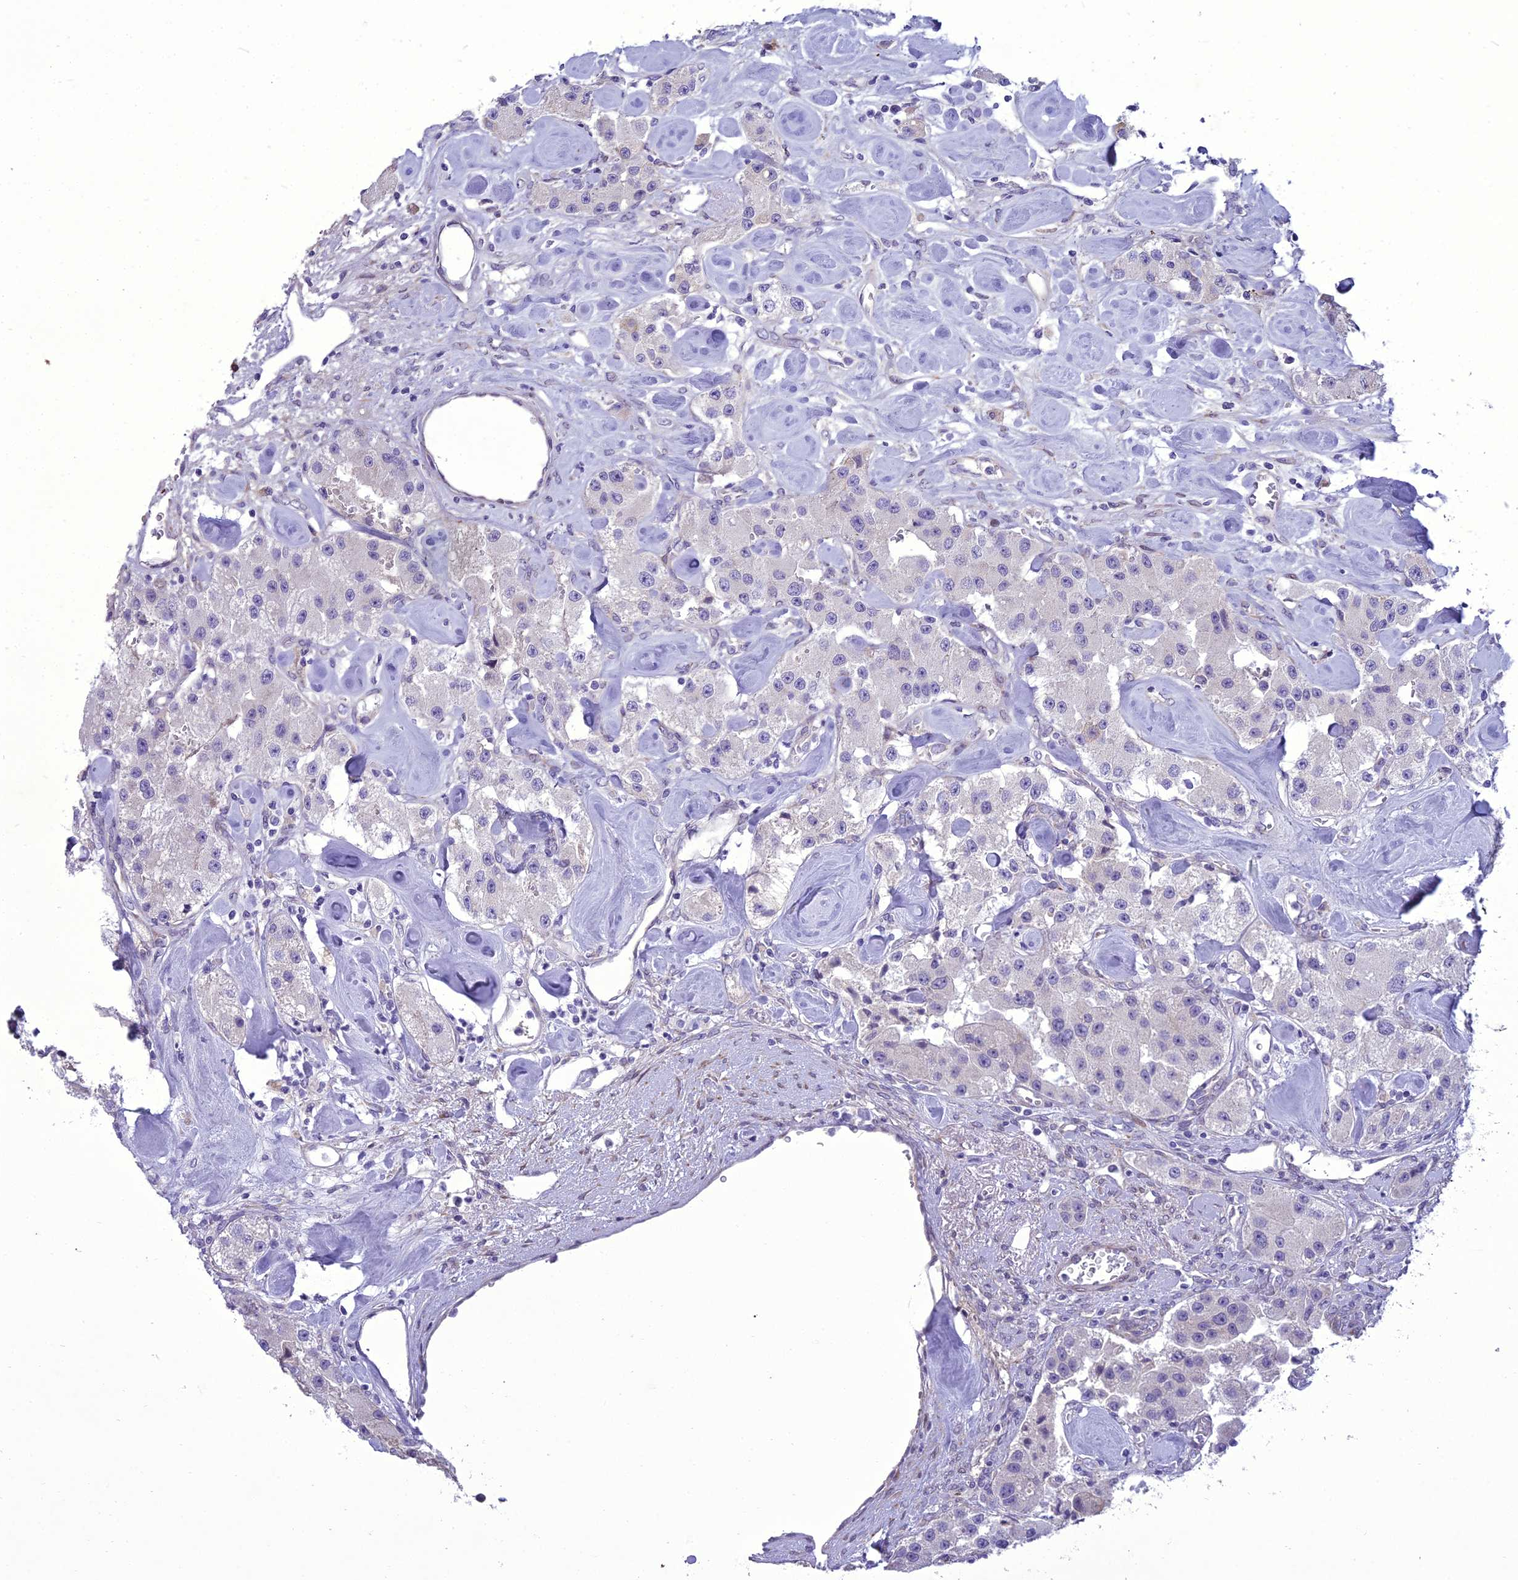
{"staining": {"intensity": "negative", "quantity": "none", "location": "none"}, "tissue": "carcinoid", "cell_type": "Tumor cells", "image_type": "cancer", "snomed": [{"axis": "morphology", "description": "Carcinoid, malignant, NOS"}, {"axis": "topography", "description": "Pancreas"}], "caption": "The micrograph shows no significant expression in tumor cells of carcinoid.", "gene": "NEURL2", "patient": {"sex": "male", "age": 41}}